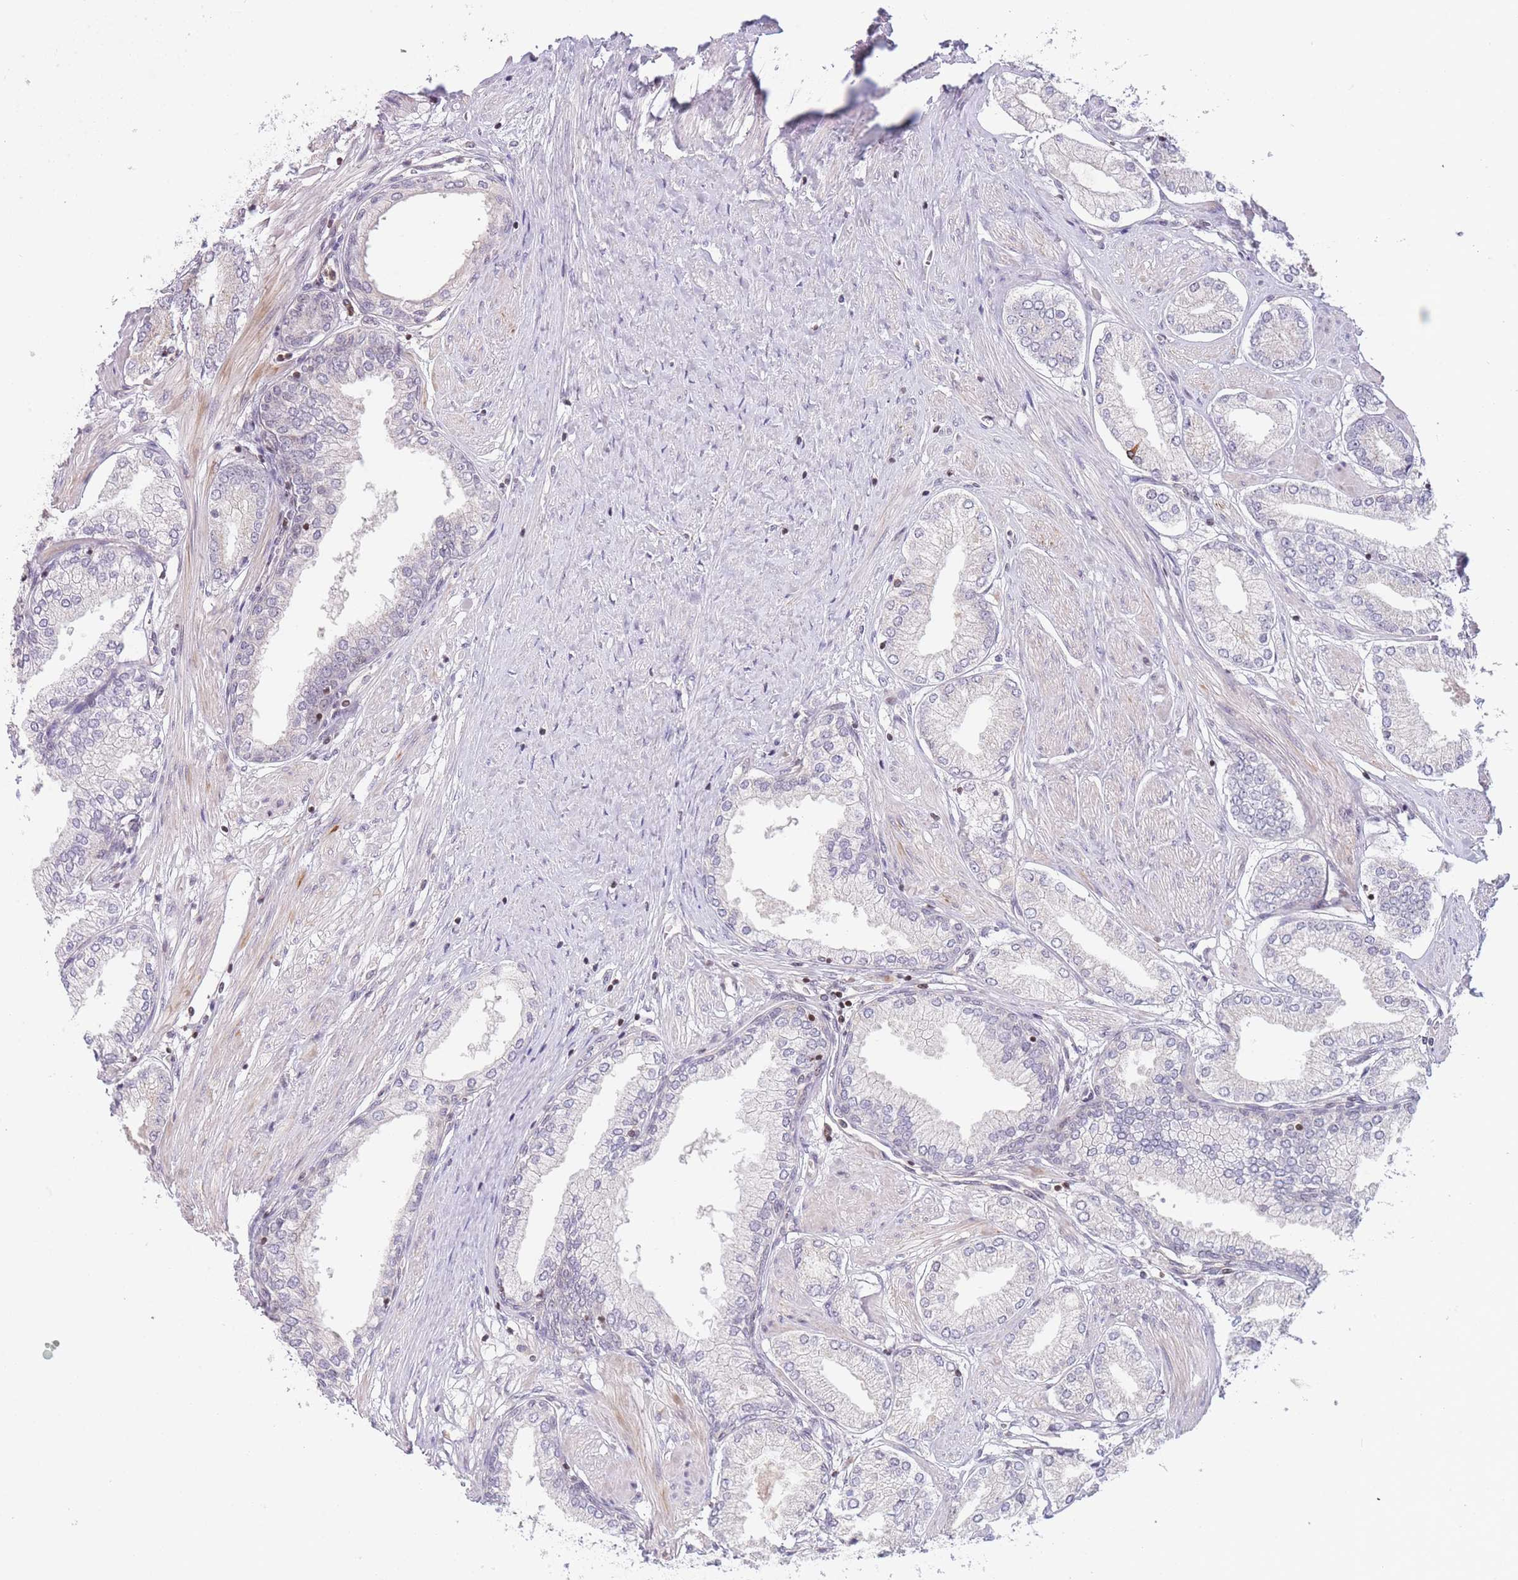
{"staining": {"intensity": "negative", "quantity": "none", "location": "none"}, "tissue": "prostate cancer", "cell_type": "Tumor cells", "image_type": "cancer", "snomed": [{"axis": "morphology", "description": "Adenocarcinoma, High grade"}, {"axis": "topography", "description": "Prostate and seminal vesicle, NOS"}], "caption": "IHC of human high-grade adenocarcinoma (prostate) reveals no staining in tumor cells. (DAB (3,3'-diaminobenzidine) immunohistochemistry, high magnification).", "gene": "SLC35F5", "patient": {"sex": "male", "age": 64}}